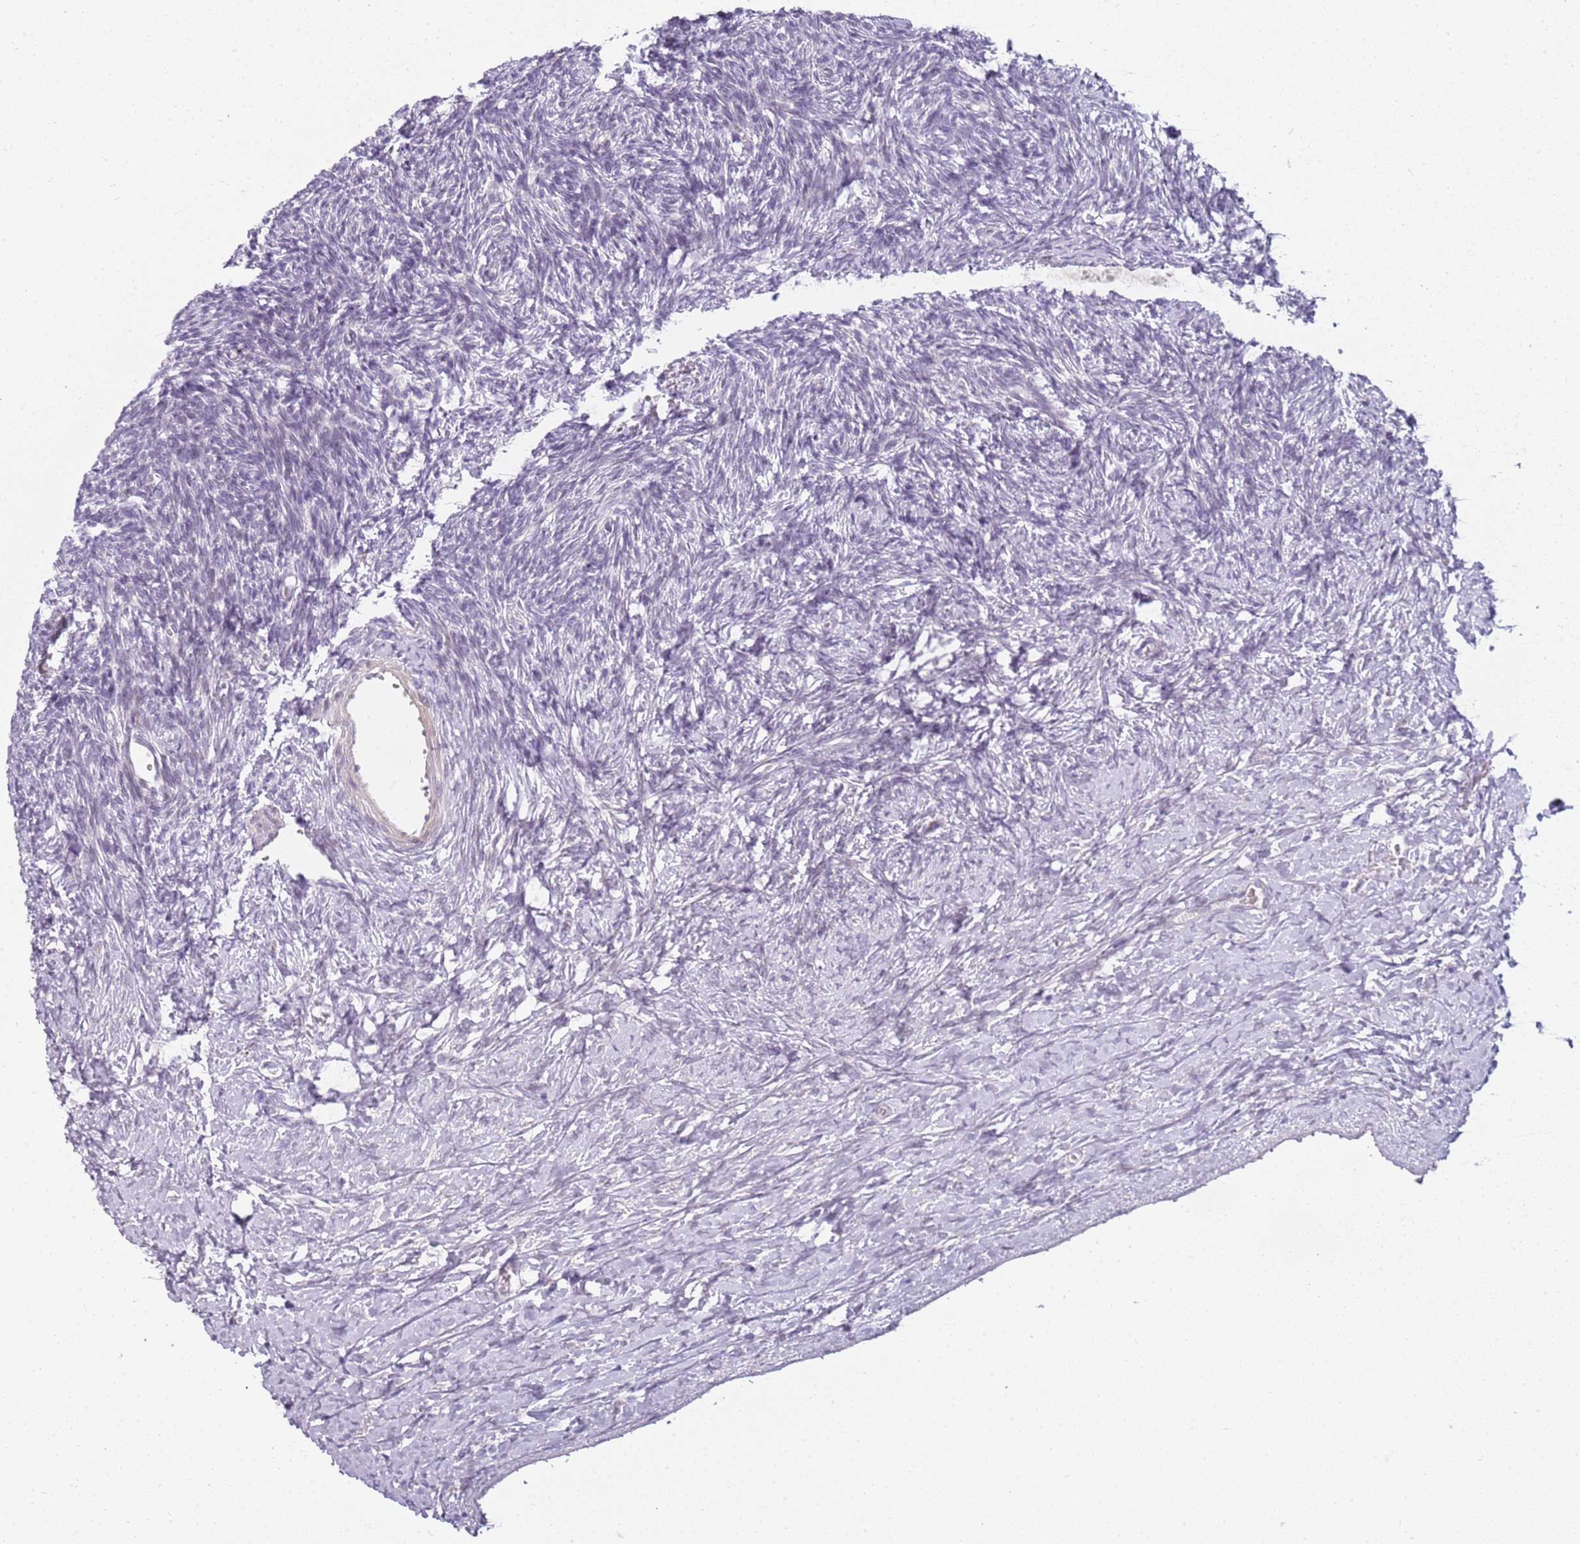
{"staining": {"intensity": "negative", "quantity": "none", "location": "none"}, "tissue": "ovary", "cell_type": "Ovarian stroma cells", "image_type": "normal", "snomed": [{"axis": "morphology", "description": "Normal tissue, NOS"}, {"axis": "morphology", "description": "Developmental malformation"}, {"axis": "topography", "description": "Ovary"}], "caption": "A micrograph of ovary stained for a protein exhibits no brown staining in ovarian stroma cells.", "gene": "DEFB116", "patient": {"sex": "female", "age": 39}}